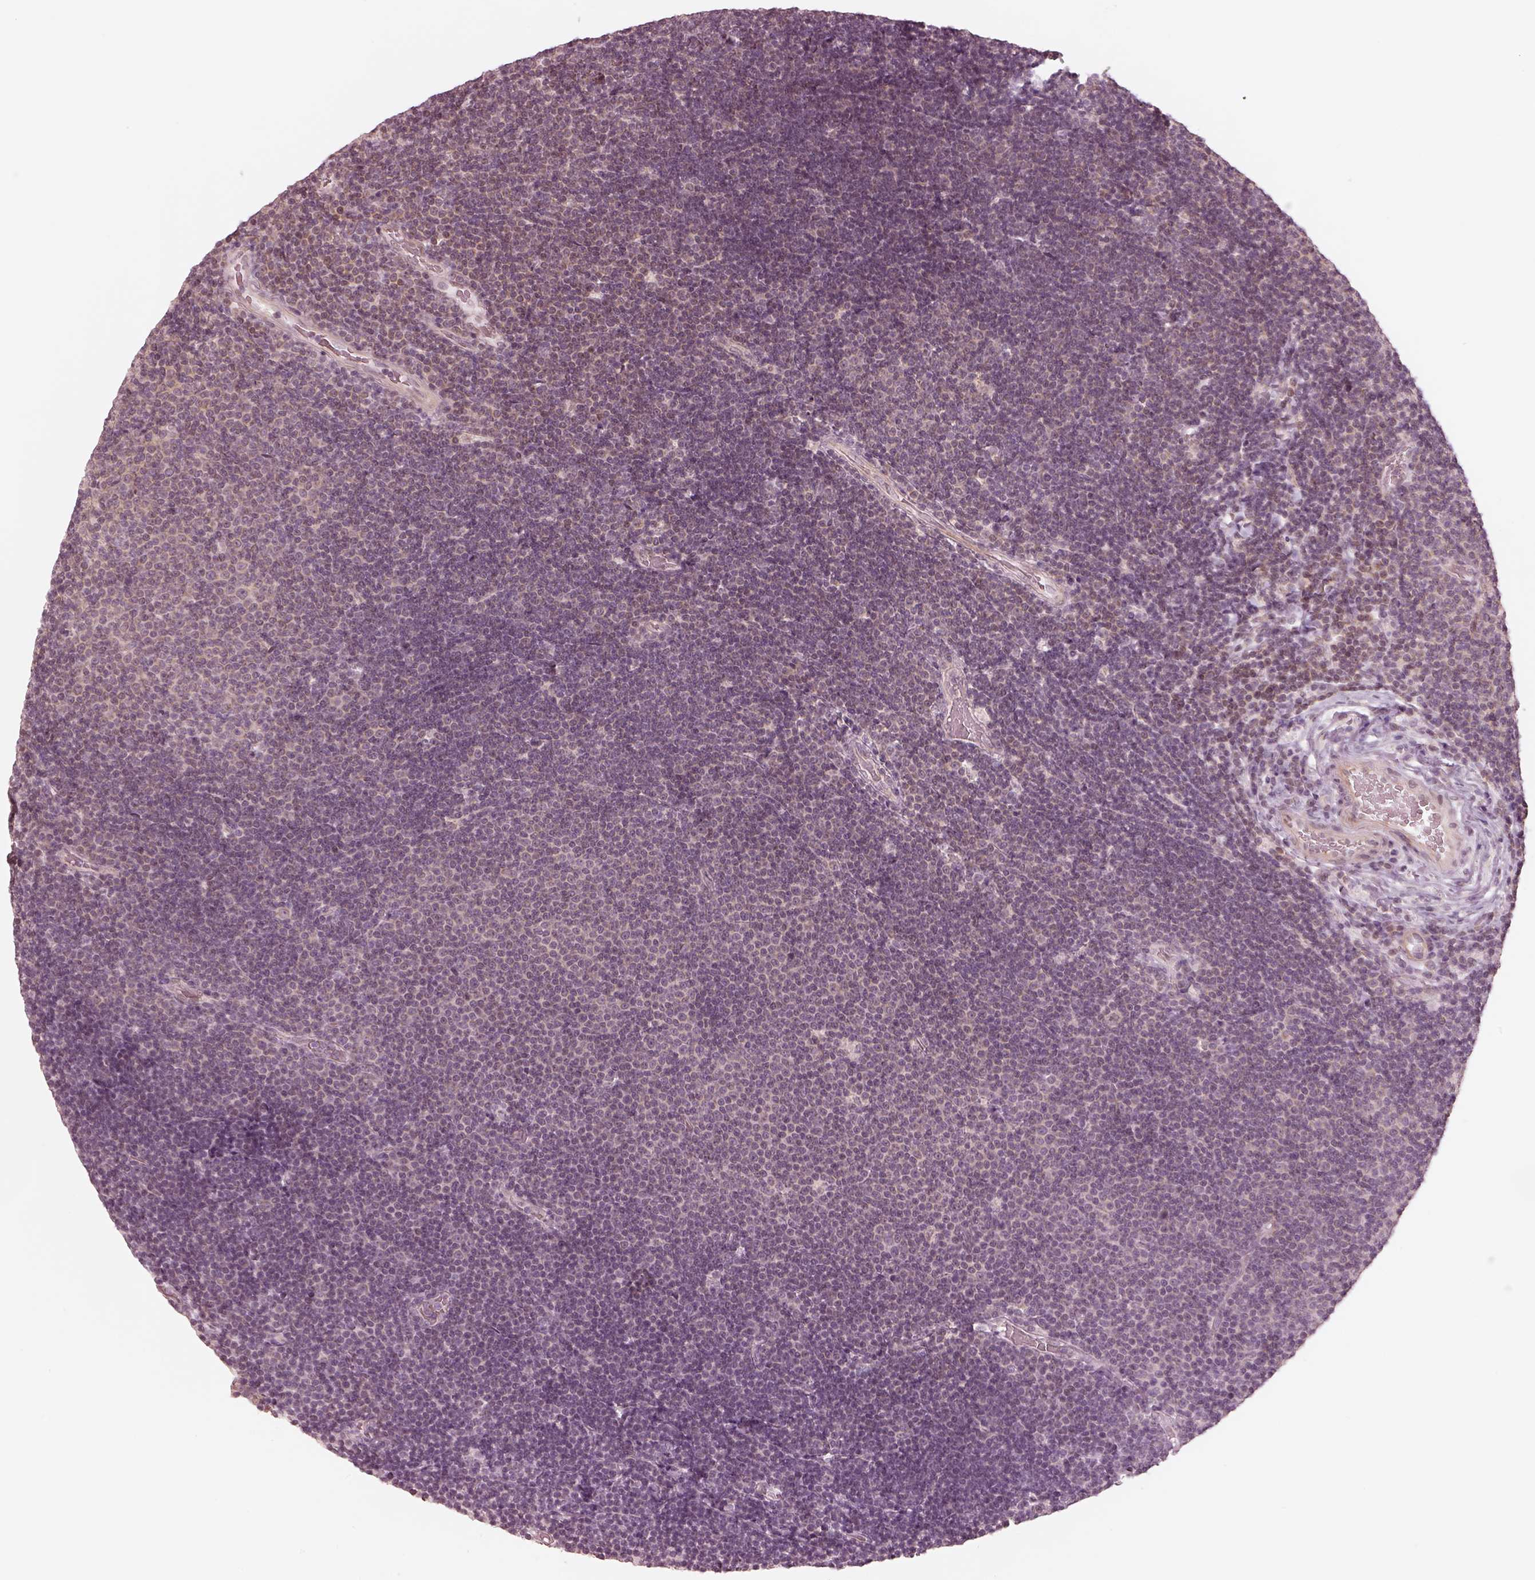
{"staining": {"intensity": "weak", "quantity": "<25%", "location": "cytoplasmic/membranous"}, "tissue": "lymphoma", "cell_type": "Tumor cells", "image_type": "cancer", "snomed": [{"axis": "morphology", "description": "Malignant lymphoma, non-Hodgkin's type, Low grade"}, {"axis": "topography", "description": "Brain"}], "caption": "This is an immunohistochemistry (IHC) image of human lymphoma. There is no expression in tumor cells.", "gene": "IQCB1", "patient": {"sex": "female", "age": 66}}